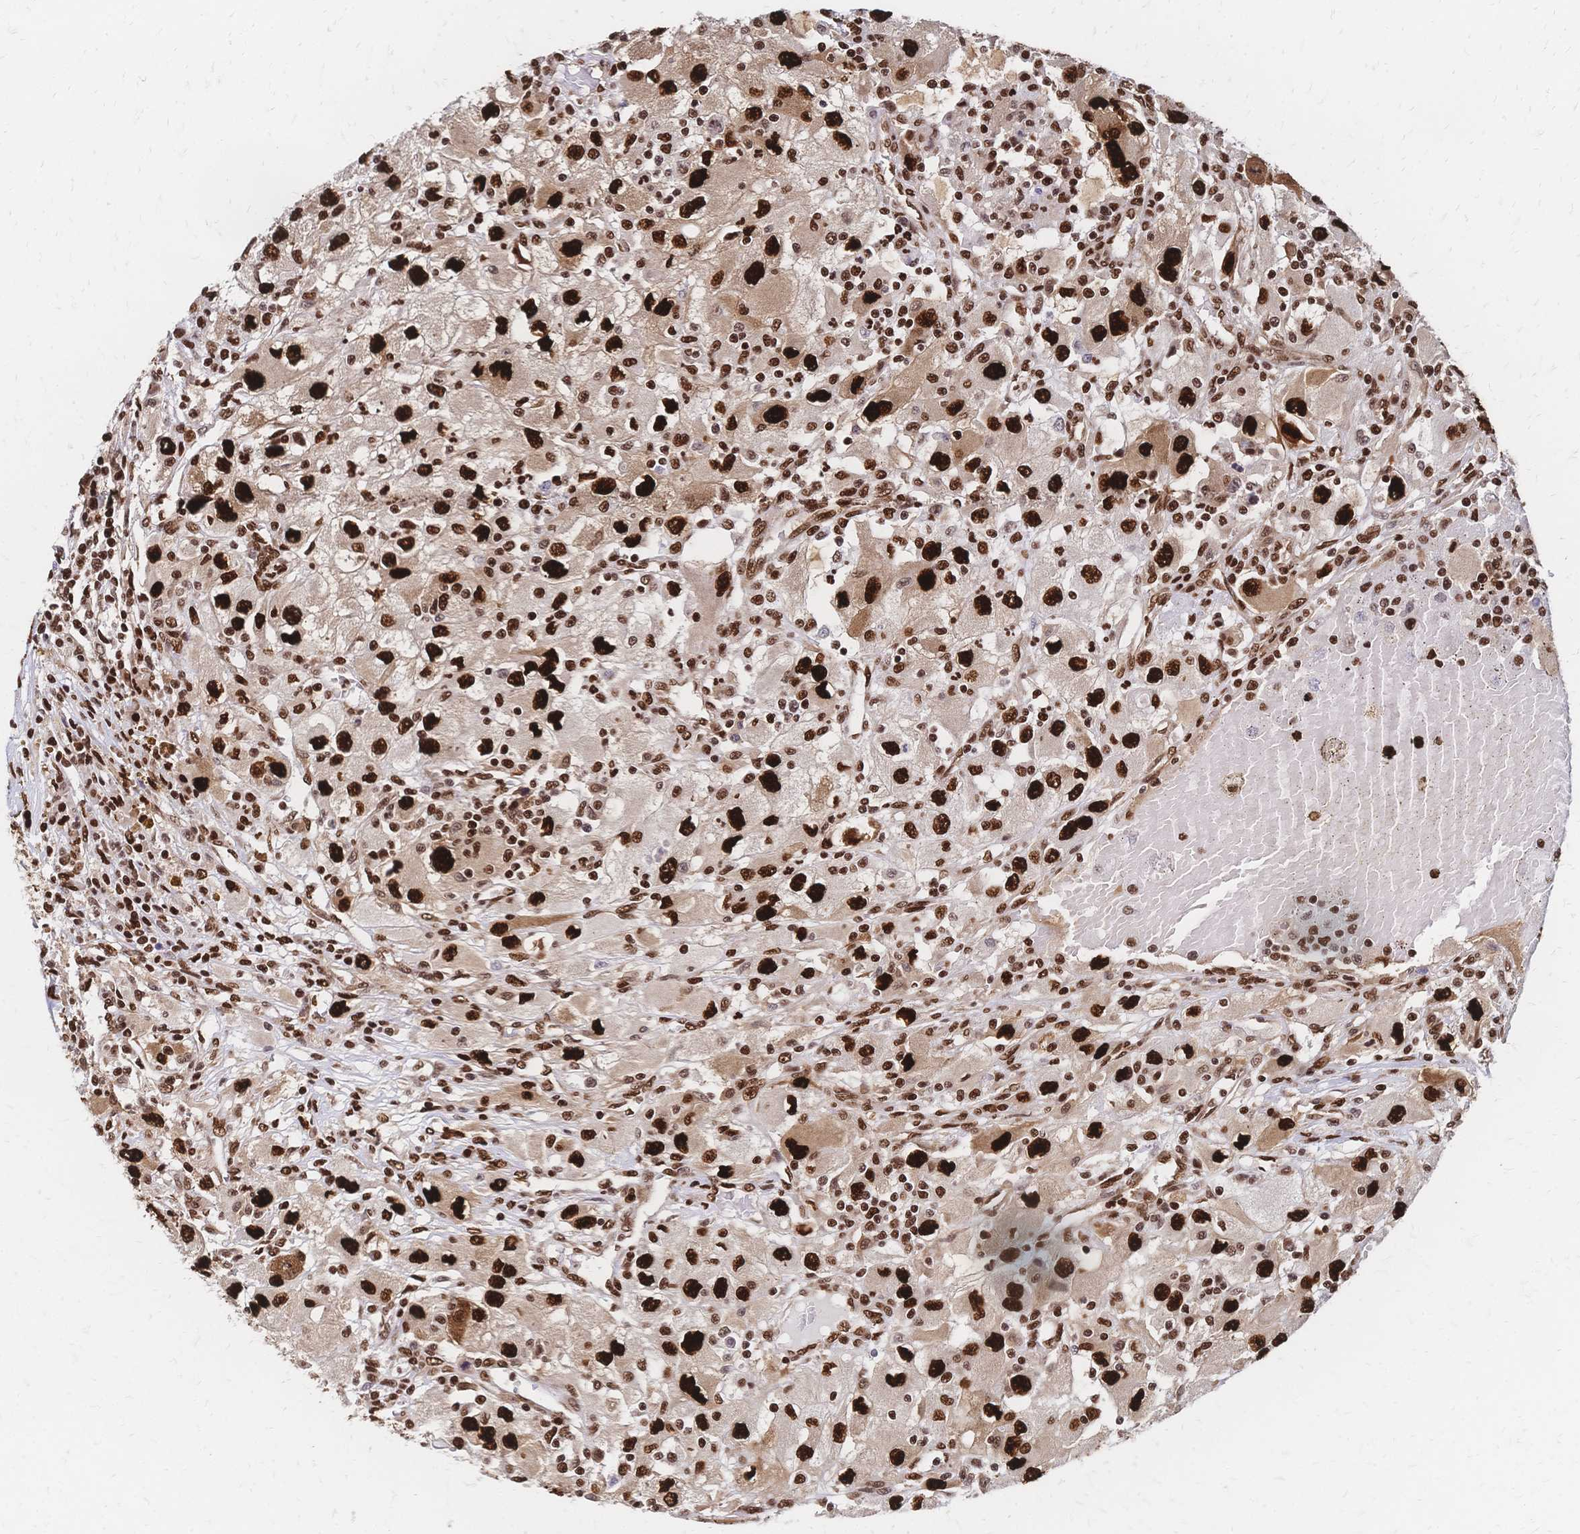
{"staining": {"intensity": "strong", "quantity": ">75%", "location": "nuclear"}, "tissue": "renal cancer", "cell_type": "Tumor cells", "image_type": "cancer", "snomed": [{"axis": "morphology", "description": "Adenocarcinoma, NOS"}, {"axis": "topography", "description": "Kidney"}], "caption": "The micrograph reveals immunohistochemical staining of renal cancer (adenocarcinoma). There is strong nuclear staining is appreciated in about >75% of tumor cells. Using DAB (3,3'-diaminobenzidine) (brown) and hematoxylin (blue) stains, captured at high magnification using brightfield microscopy.", "gene": "HDGF", "patient": {"sex": "female", "age": 67}}